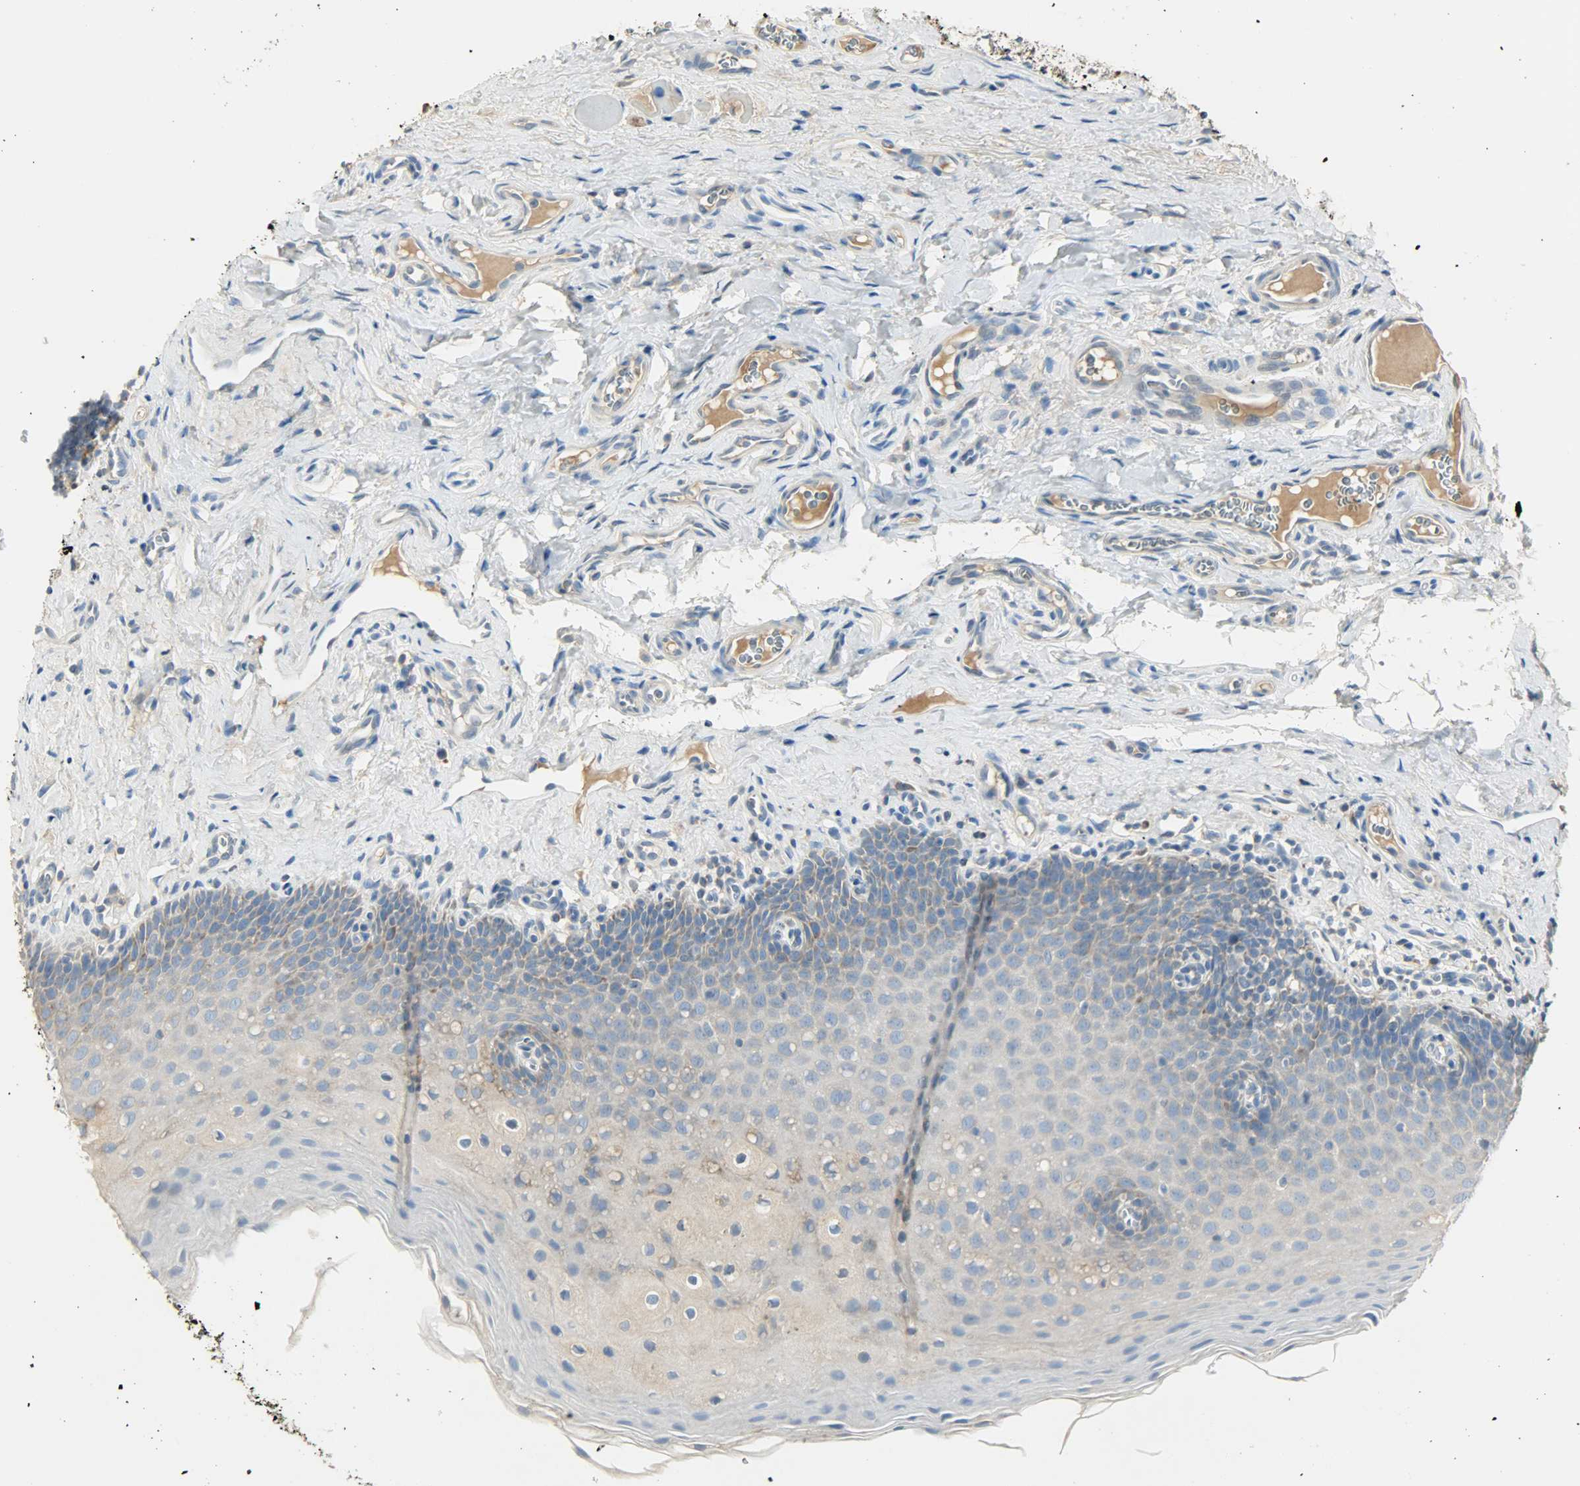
{"staining": {"intensity": "weak", "quantity": "25%-75%", "location": "cytoplasmic/membranous"}, "tissue": "oral mucosa", "cell_type": "Squamous epithelial cells", "image_type": "normal", "snomed": [{"axis": "morphology", "description": "Normal tissue, NOS"}, {"axis": "topography", "description": "Oral tissue"}], "caption": "A photomicrograph showing weak cytoplasmic/membranous expression in approximately 25%-75% of squamous epithelial cells in benign oral mucosa, as visualized by brown immunohistochemical staining.", "gene": "NNT", "patient": {"sex": "male", "age": 20}}